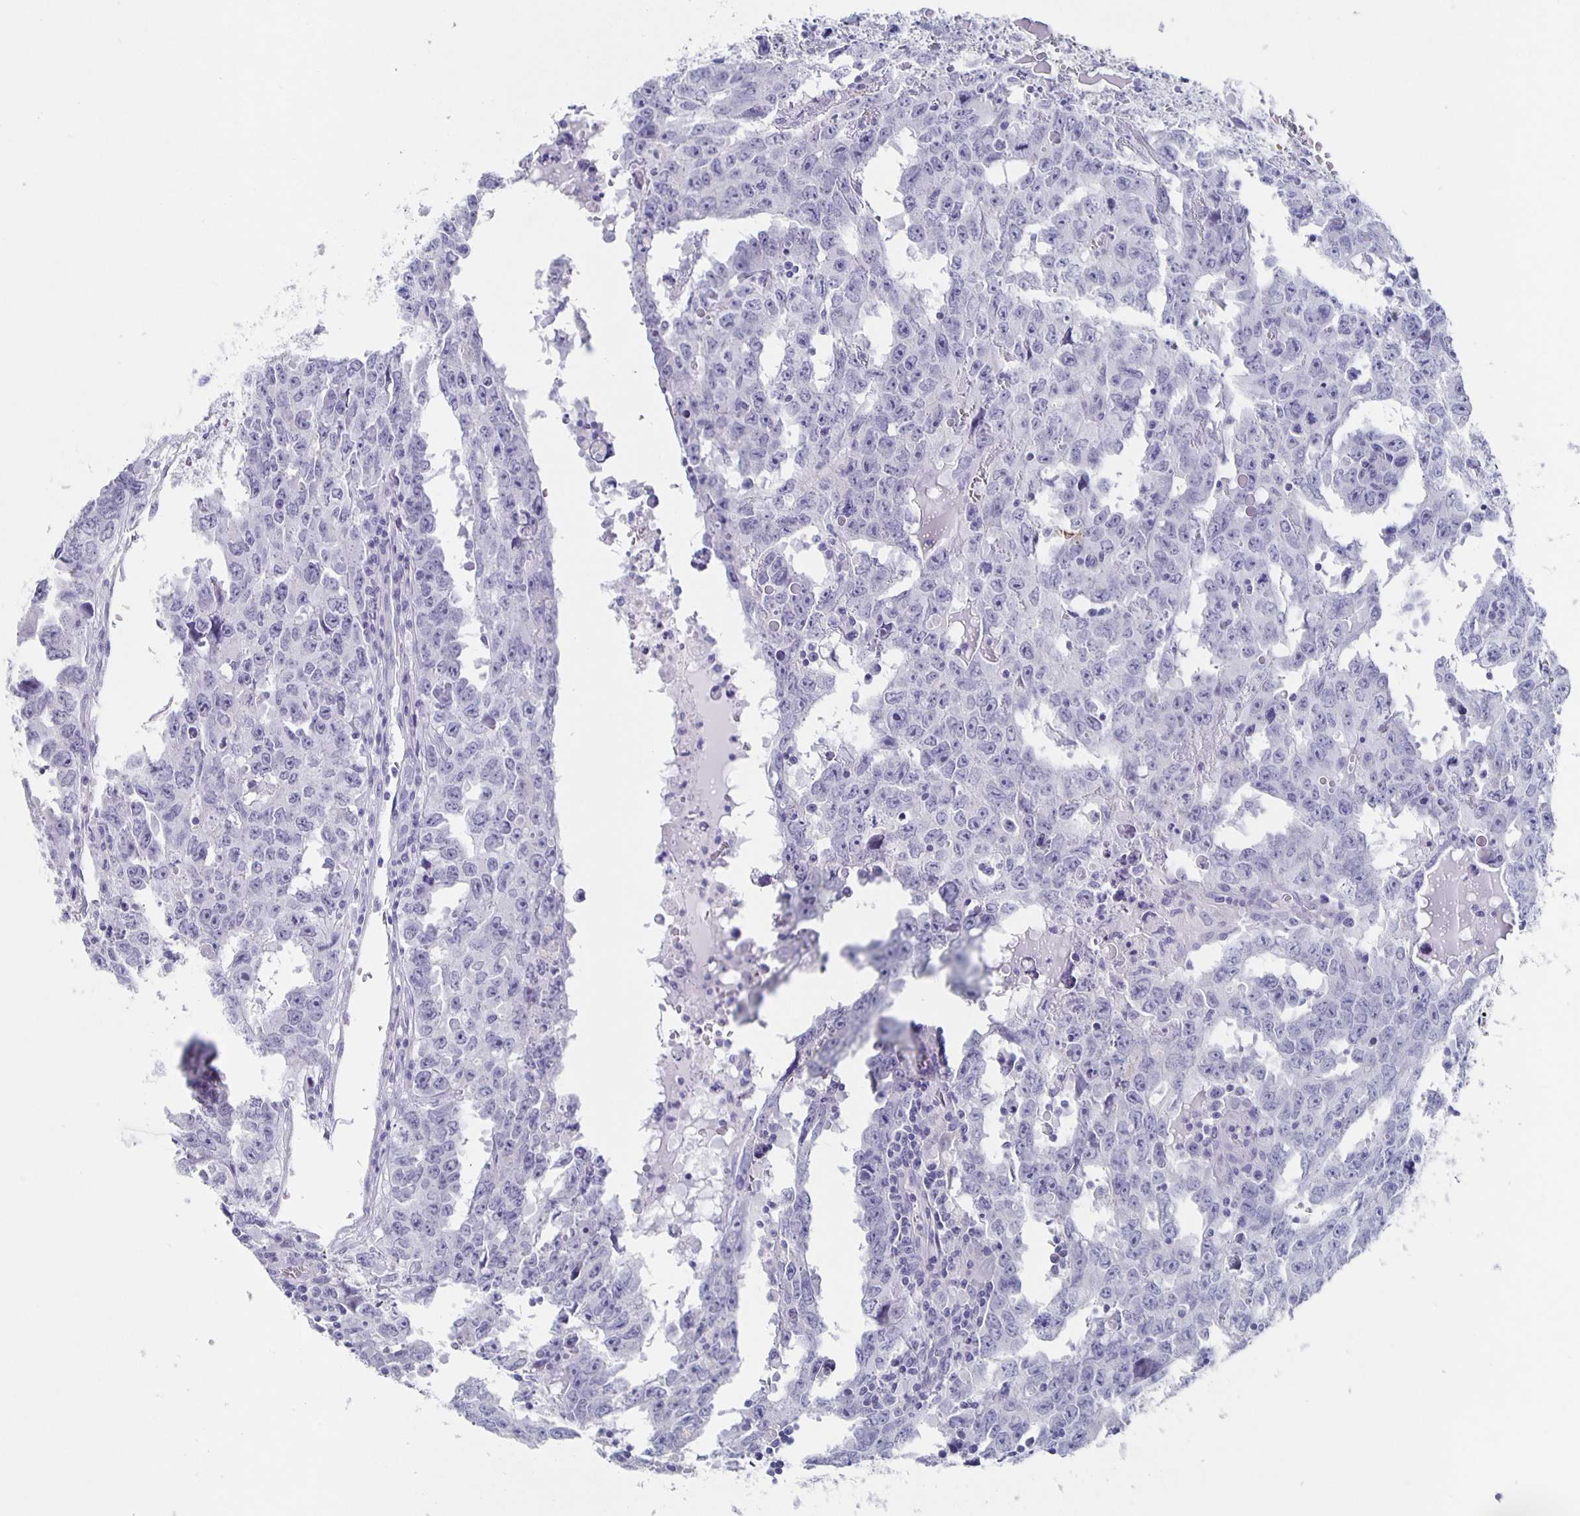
{"staining": {"intensity": "negative", "quantity": "none", "location": "none"}, "tissue": "testis cancer", "cell_type": "Tumor cells", "image_type": "cancer", "snomed": [{"axis": "morphology", "description": "Carcinoma, Embryonal, NOS"}, {"axis": "topography", "description": "Testis"}], "caption": "IHC of human testis cancer (embryonal carcinoma) displays no expression in tumor cells.", "gene": "SLC34A2", "patient": {"sex": "male", "age": 22}}